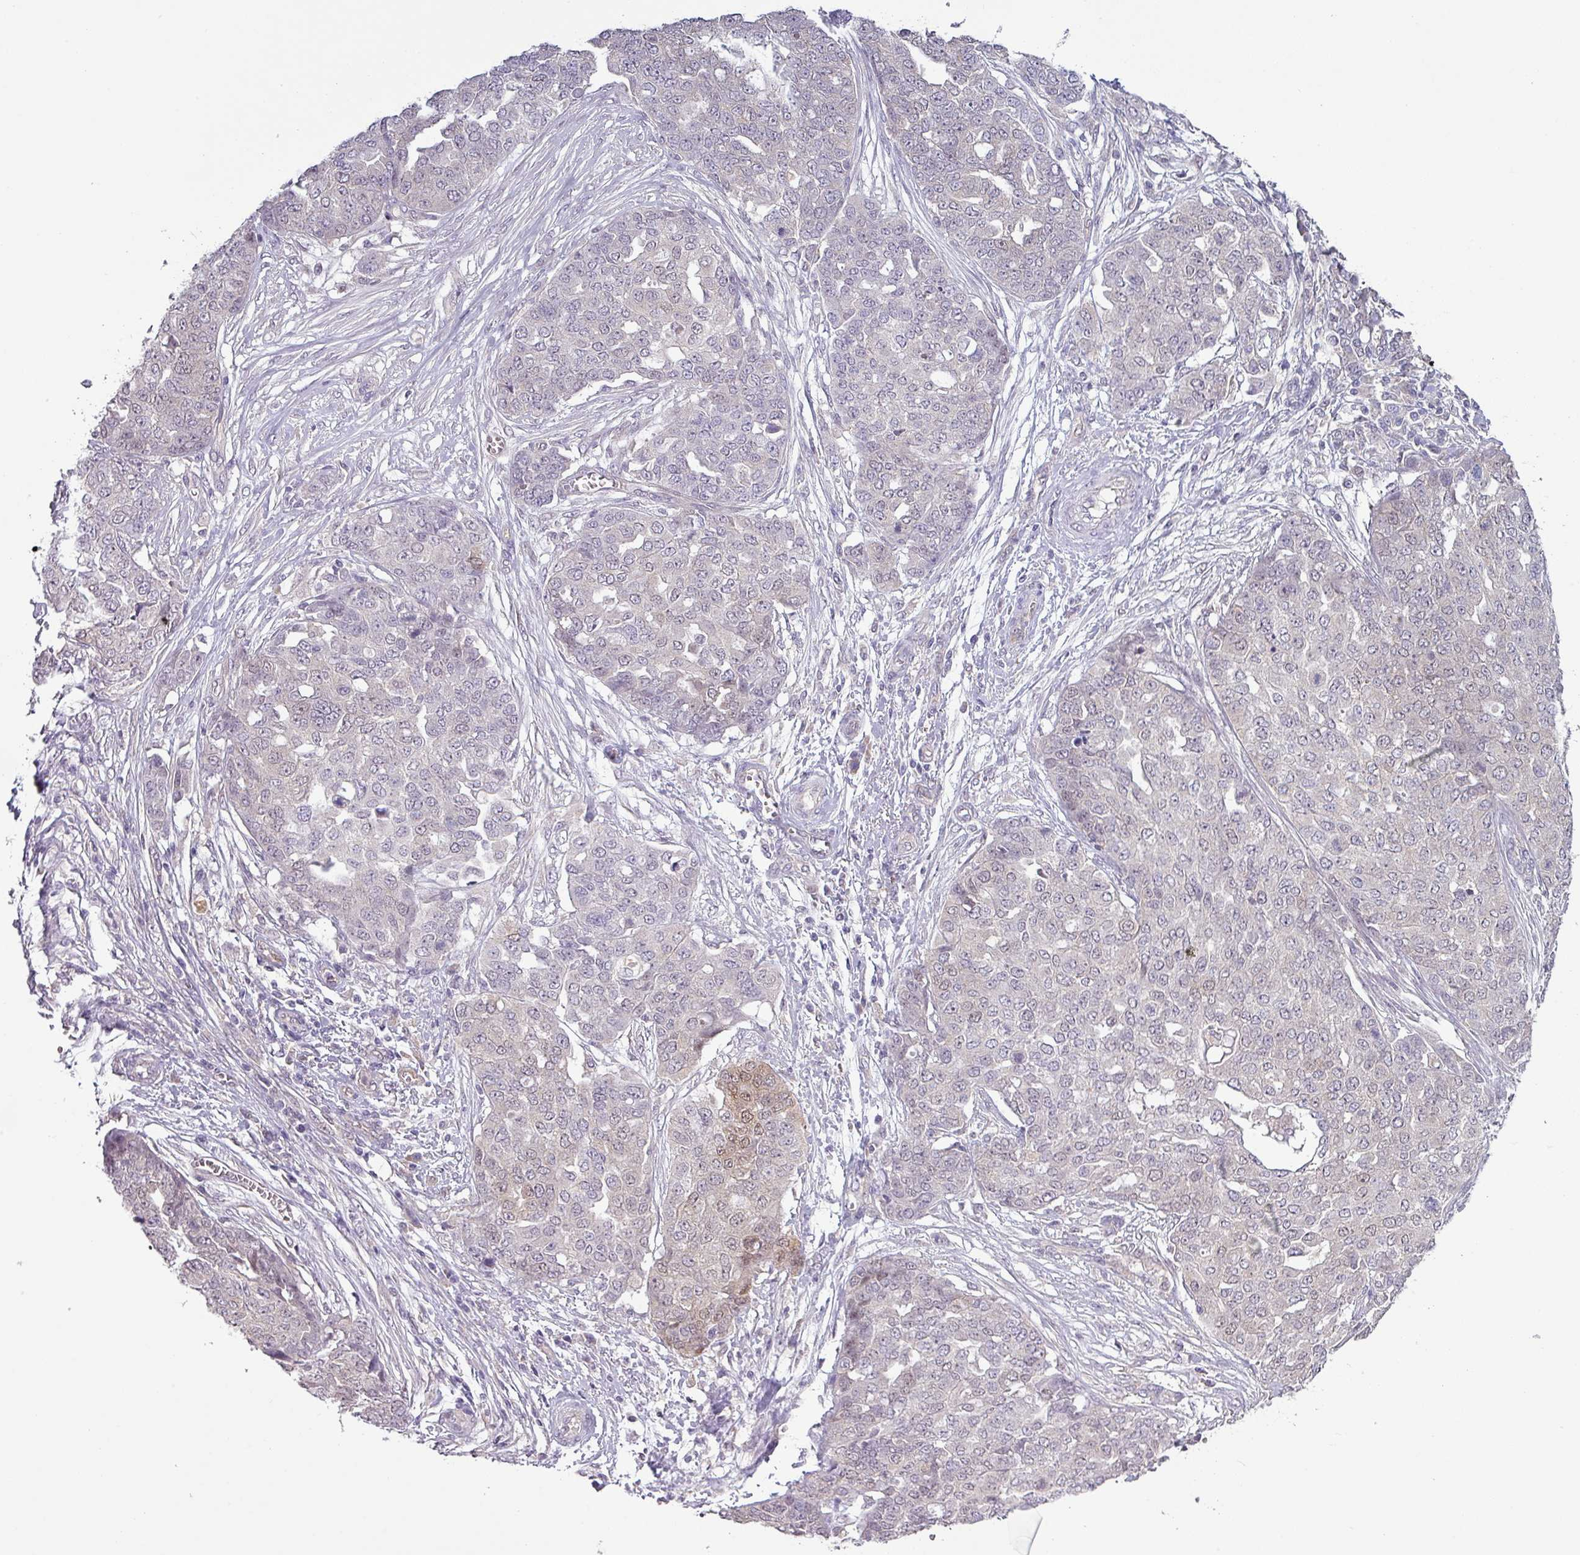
{"staining": {"intensity": "weak", "quantity": "<25%", "location": "cytoplasmic/membranous,nuclear"}, "tissue": "ovarian cancer", "cell_type": "Tumor cells", "image_type": "cancer", "snomed": [{"axis": "morphology", "description": "Cystadenocarcinoma, serous, NOS"}, {"axis": "topography", "description": "Soft tissue"}, {"axis": "topography", "description": "Ovary"}], "caption": "Tumor cells are negative for brown protein staining in ovarian cancer (serous cystadenocarcinoma). (DAB (3,3'-diaminobenzidine) IHC visualized using brightfield microscopy, high magnification).", "gene": "TTLL12", "patient": {"sex": "female", "age": 57}}